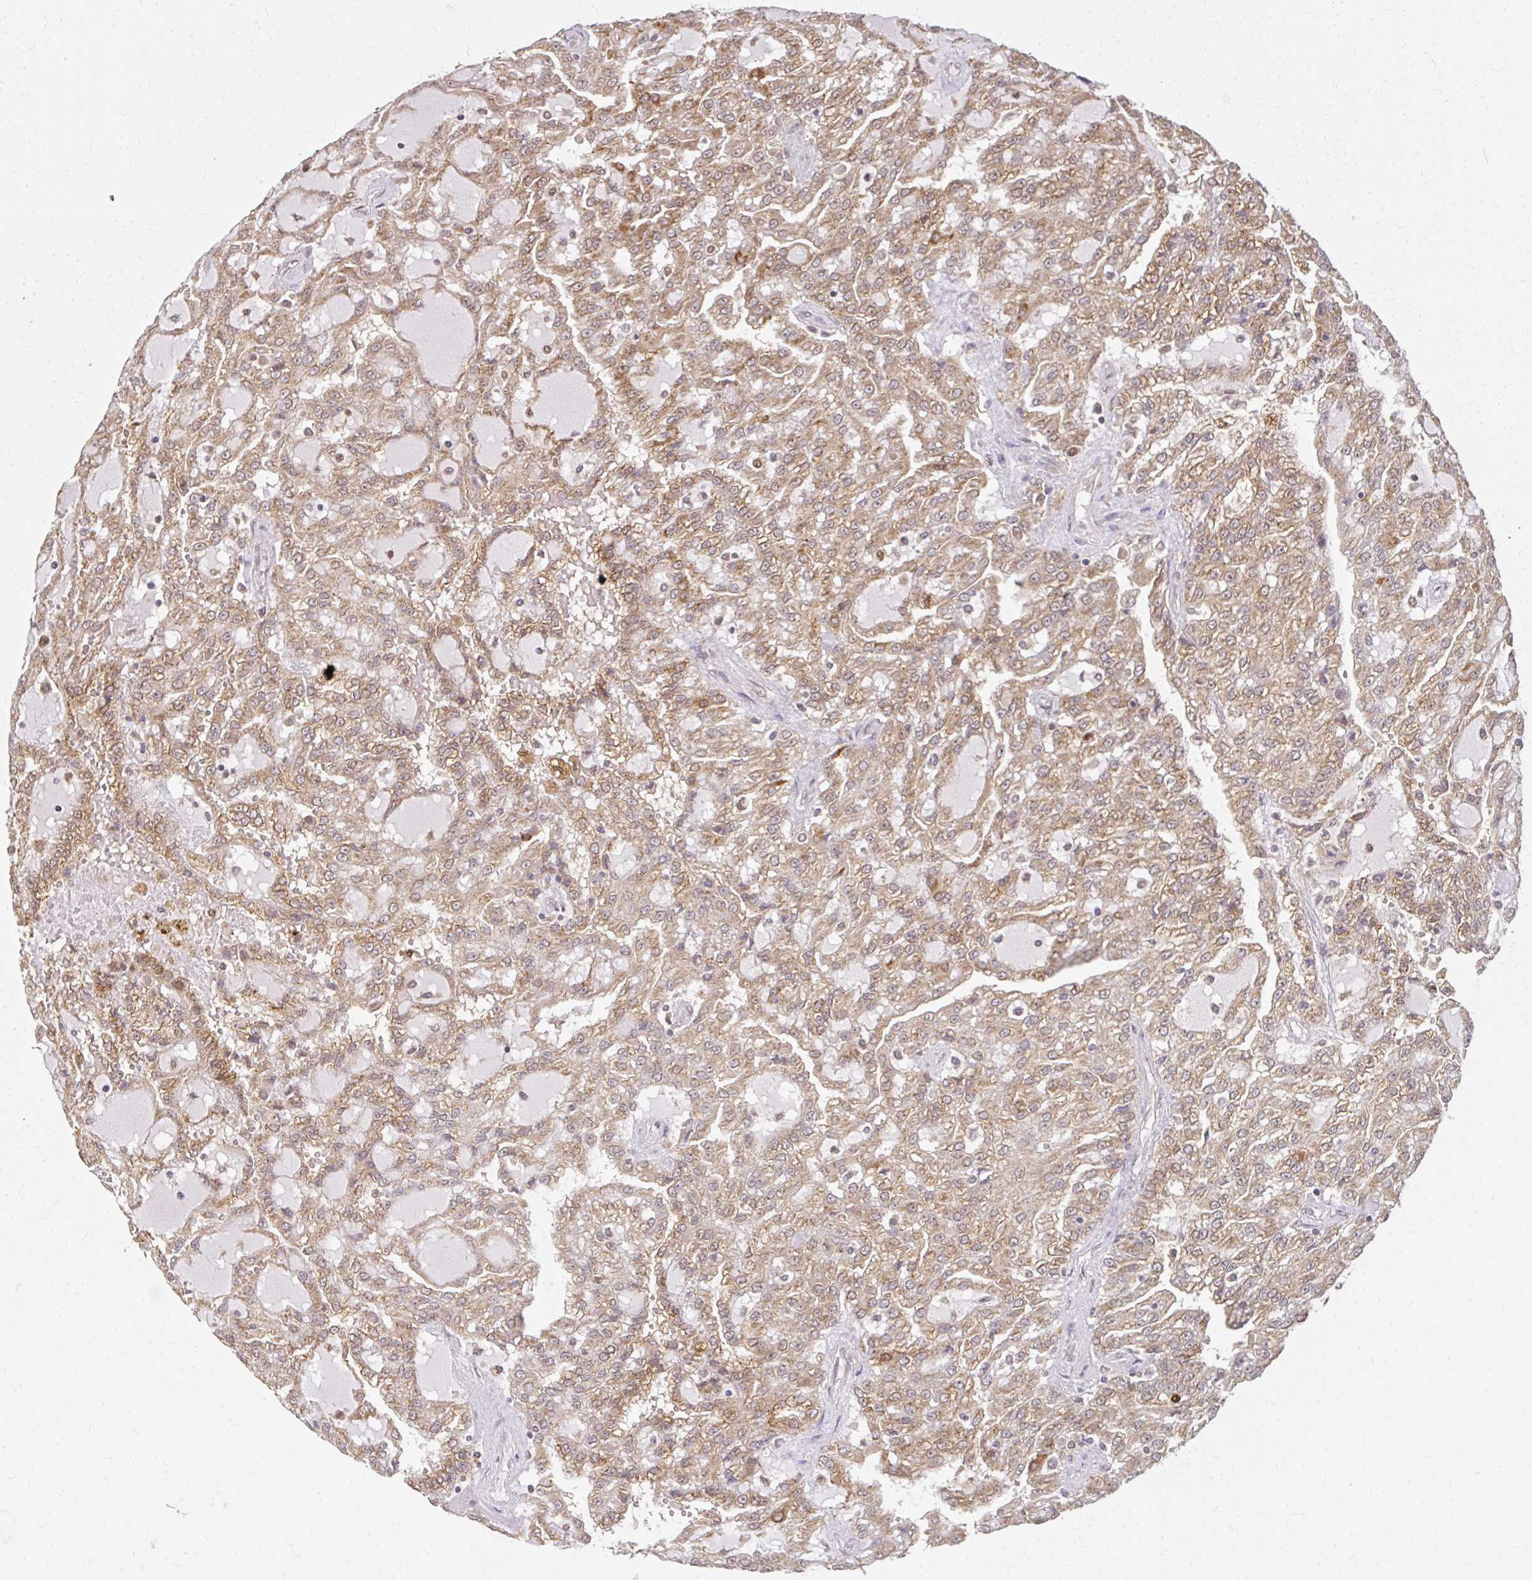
{"staining": {"intensity": "moderate", "quantity": ">75%", "location": "cytoplasmic/membranous"}, "tissue": "renal cancer", "cell_type": "Tumor cells", "image_type": "cancer", "snomed": [{"axis": "morphology", "description": "Adenocarcinoma, NOS"}, {"axis": "topography", "description": "Kidney"}], "caption": "Human renal cancer (adenocarcinoma) stained with a brown dye reveals moderate cytoplasmic/membranous positive positivity in about >75% of tumor cells.", "gene": "LARS2", "patient": {"sex": "male", "age": 63}}